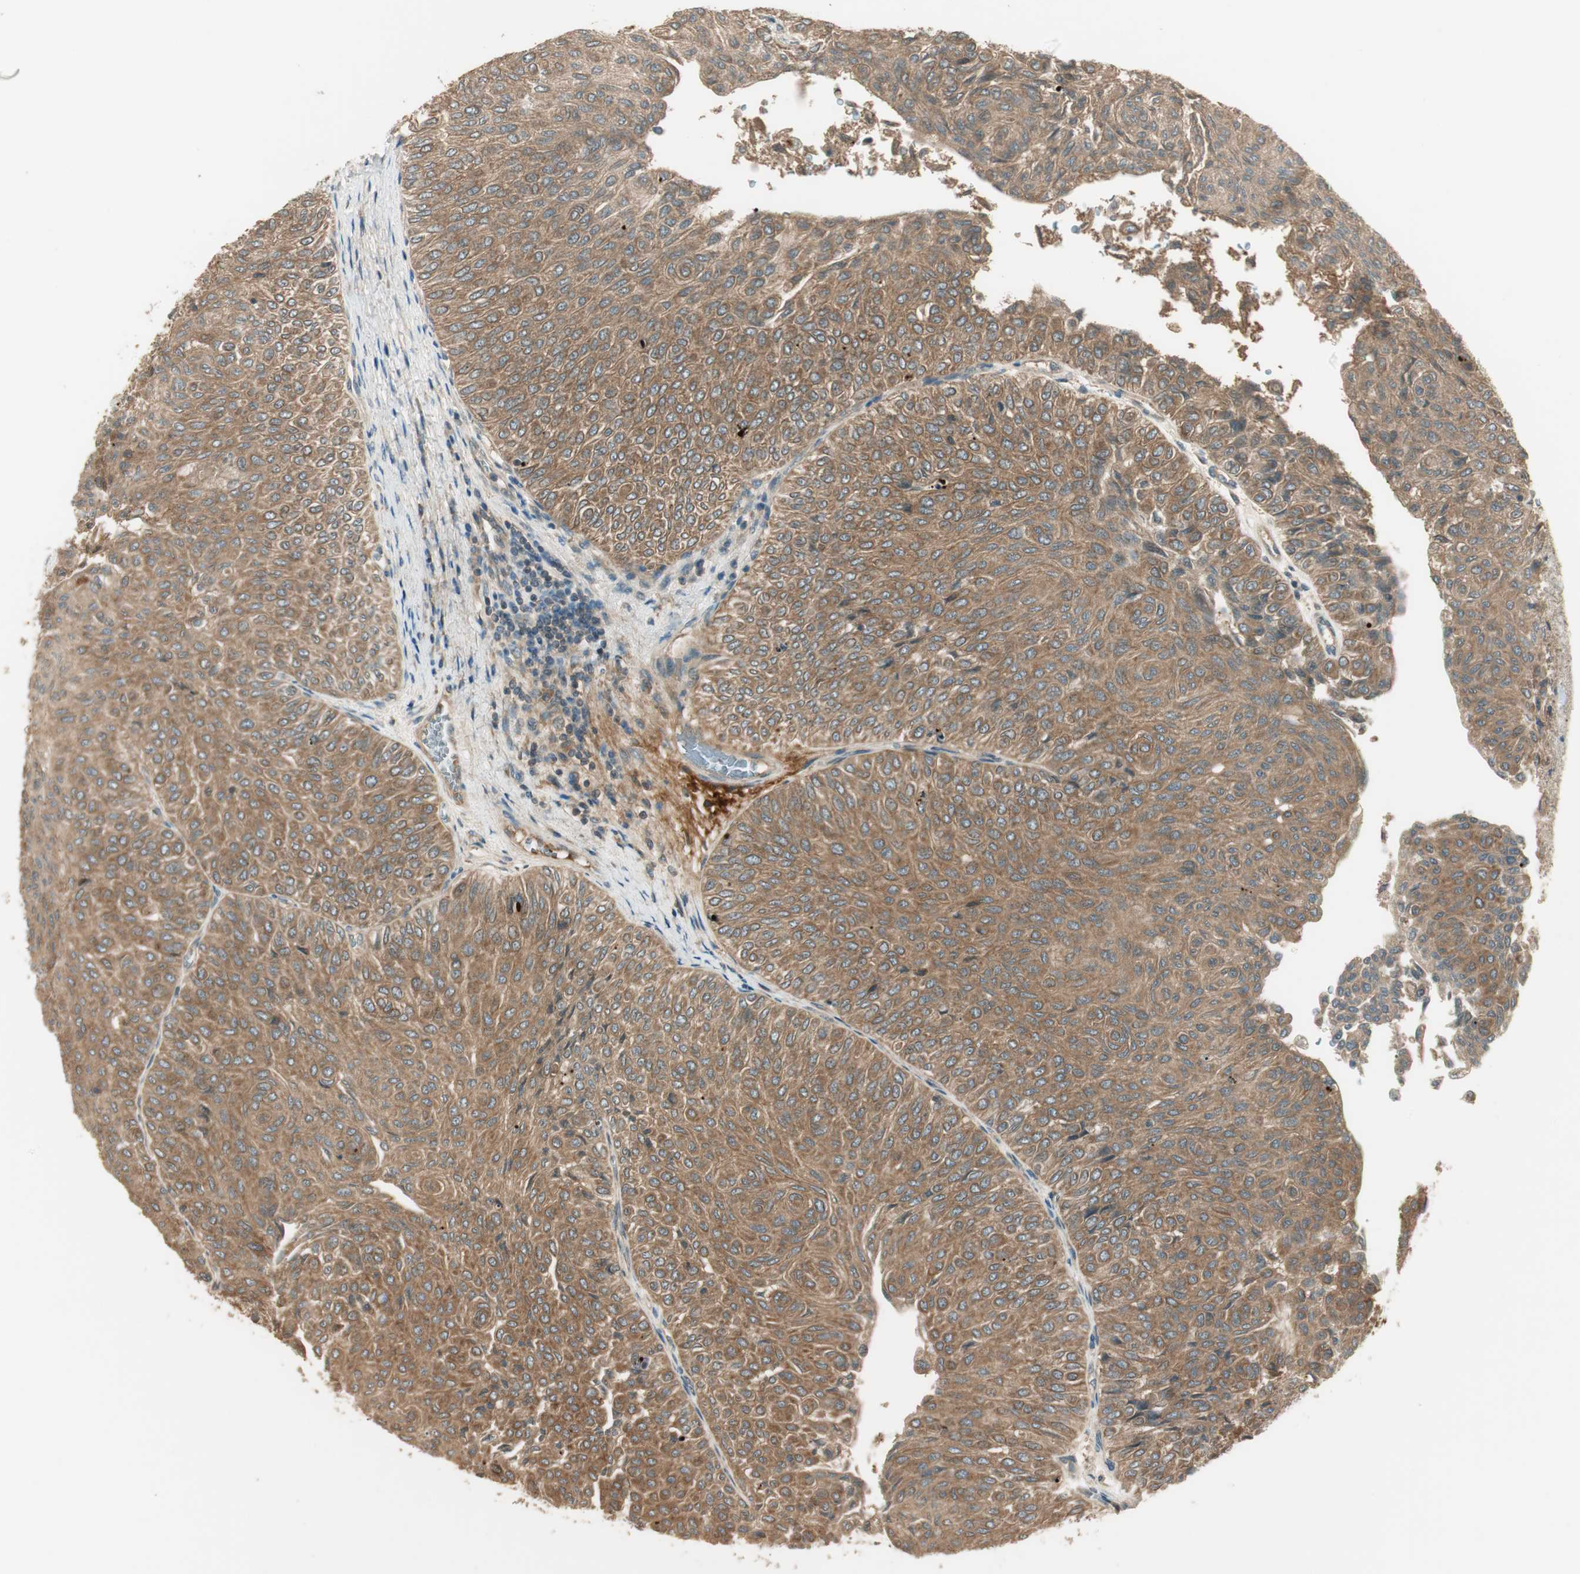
{"staining": {"intensity": "moderate", "quantity": ">75%", "location": "cytoplasmic/membranous"}, "tissue": "urothelial cancer", "cell_type": "Tumor cells", "image_type": "cancer", "snomed": [{"axis": "morphology", "description": "Urothelial carcinoma, Low grade"}, {"axis": "topography", "description": "Urinary bladder"}], "caption": "DAB immunohistochemical staining of urothelial cancer displays moderate cytoplasmic/membranous protein positivity in approximately >75% of tumor cells. The protein of interest is stained brown, and the nuclei are stained in blue (DAB (3,3'-diaminobenzidine) IHC with brightfield microscopy, high magnification).", "gene": "PFDN5", "patient": {"sex": "male", "age": 78}}